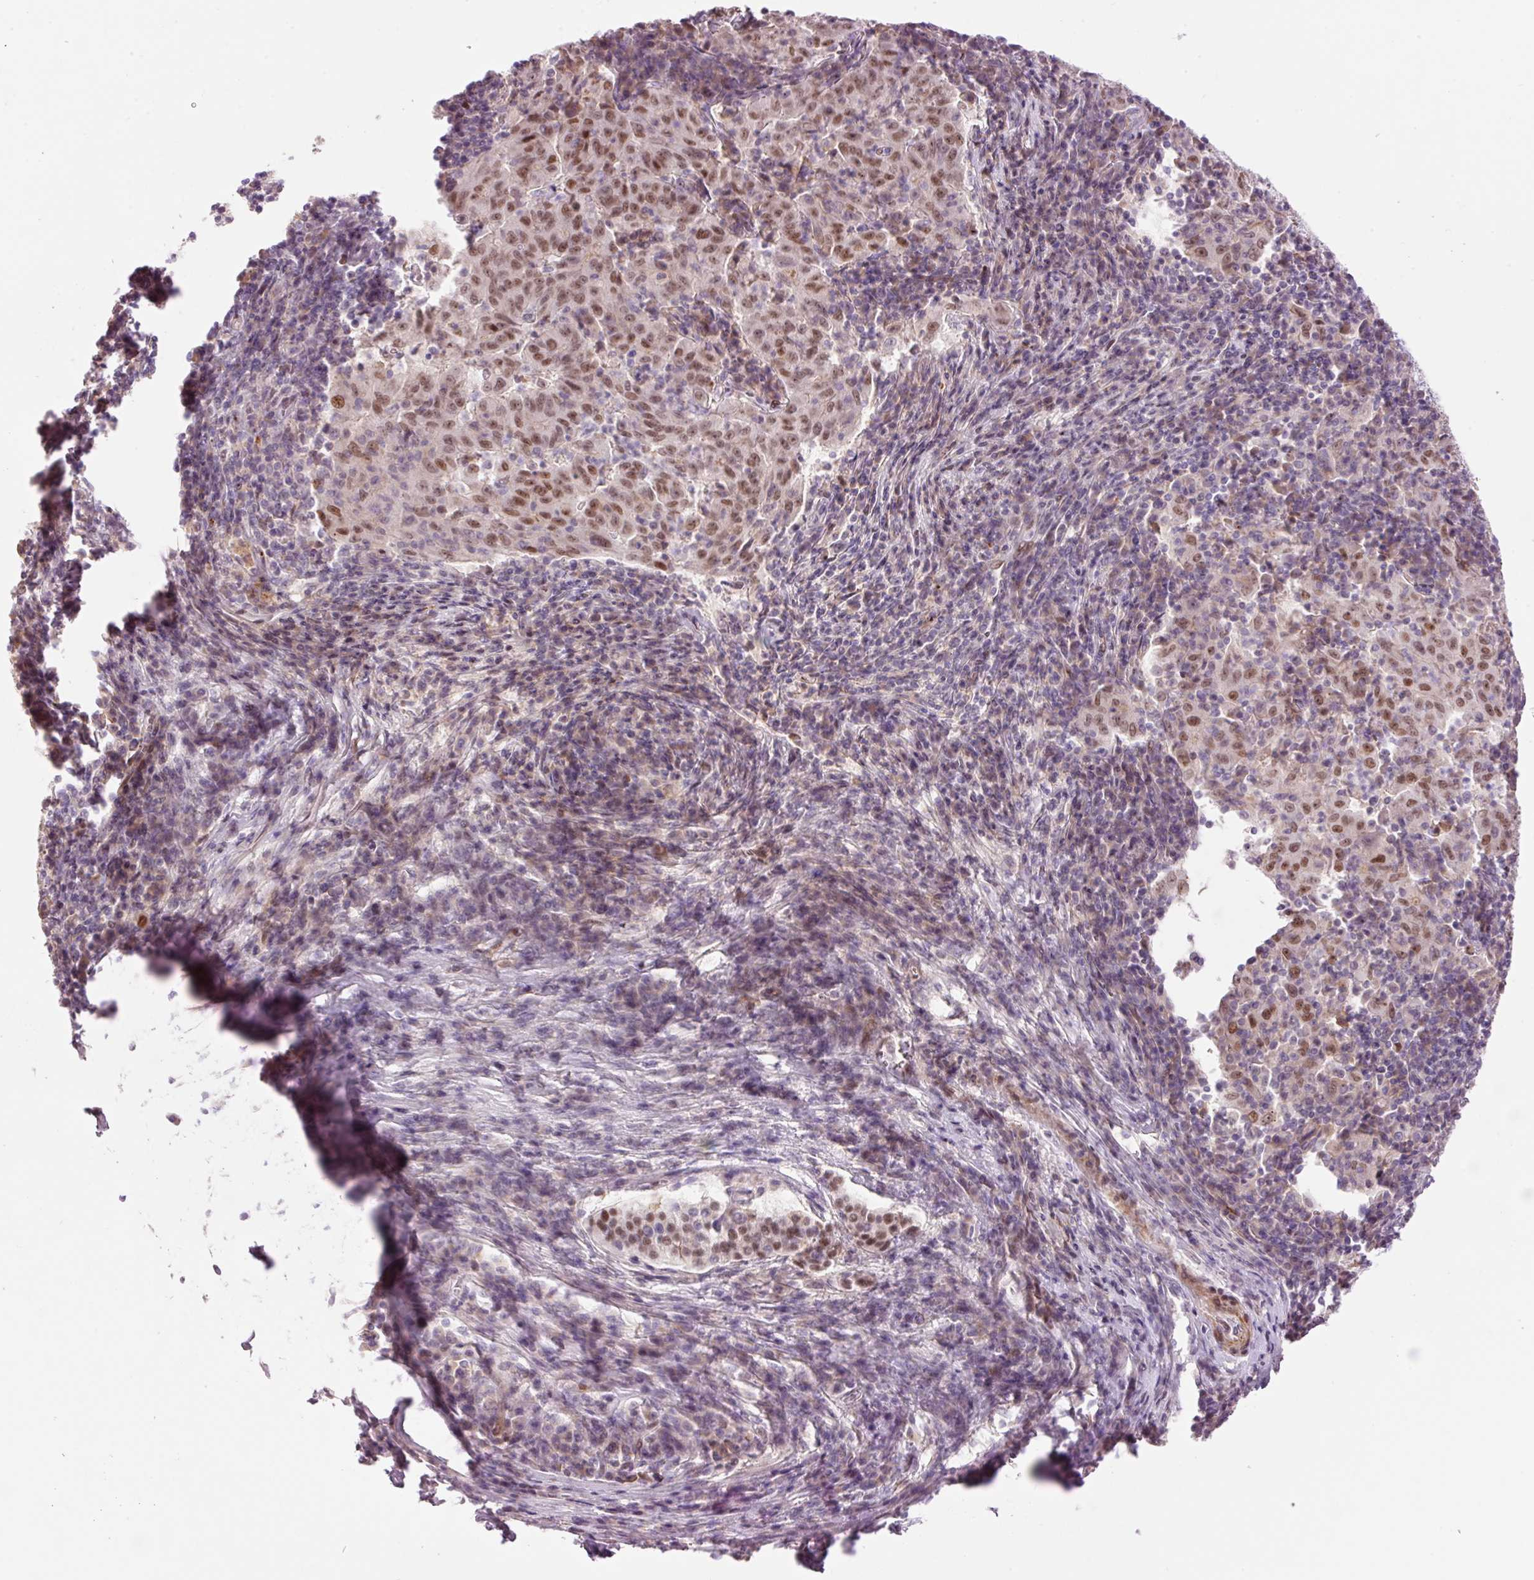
{"staining": {"intensity": "moderate", "quantity": ">75%", "location": "nuclear"}, "tissue": "pancreatic cancer", "cell_type": "Tumor cells", "image_type": "cancer", "snomed": [{"axis": "morphology", "description": "Adenocarcinoma, NOS"}, {"axis": "topography", "description": "Pancreas"}], "caption": "A brown stain labels moderate nuclear staining of a protein in human adenocarcinoma (pancreatic) tumor cells.", "gene": "HNF1A", "patient": {"sex": "male", "age": 63}}